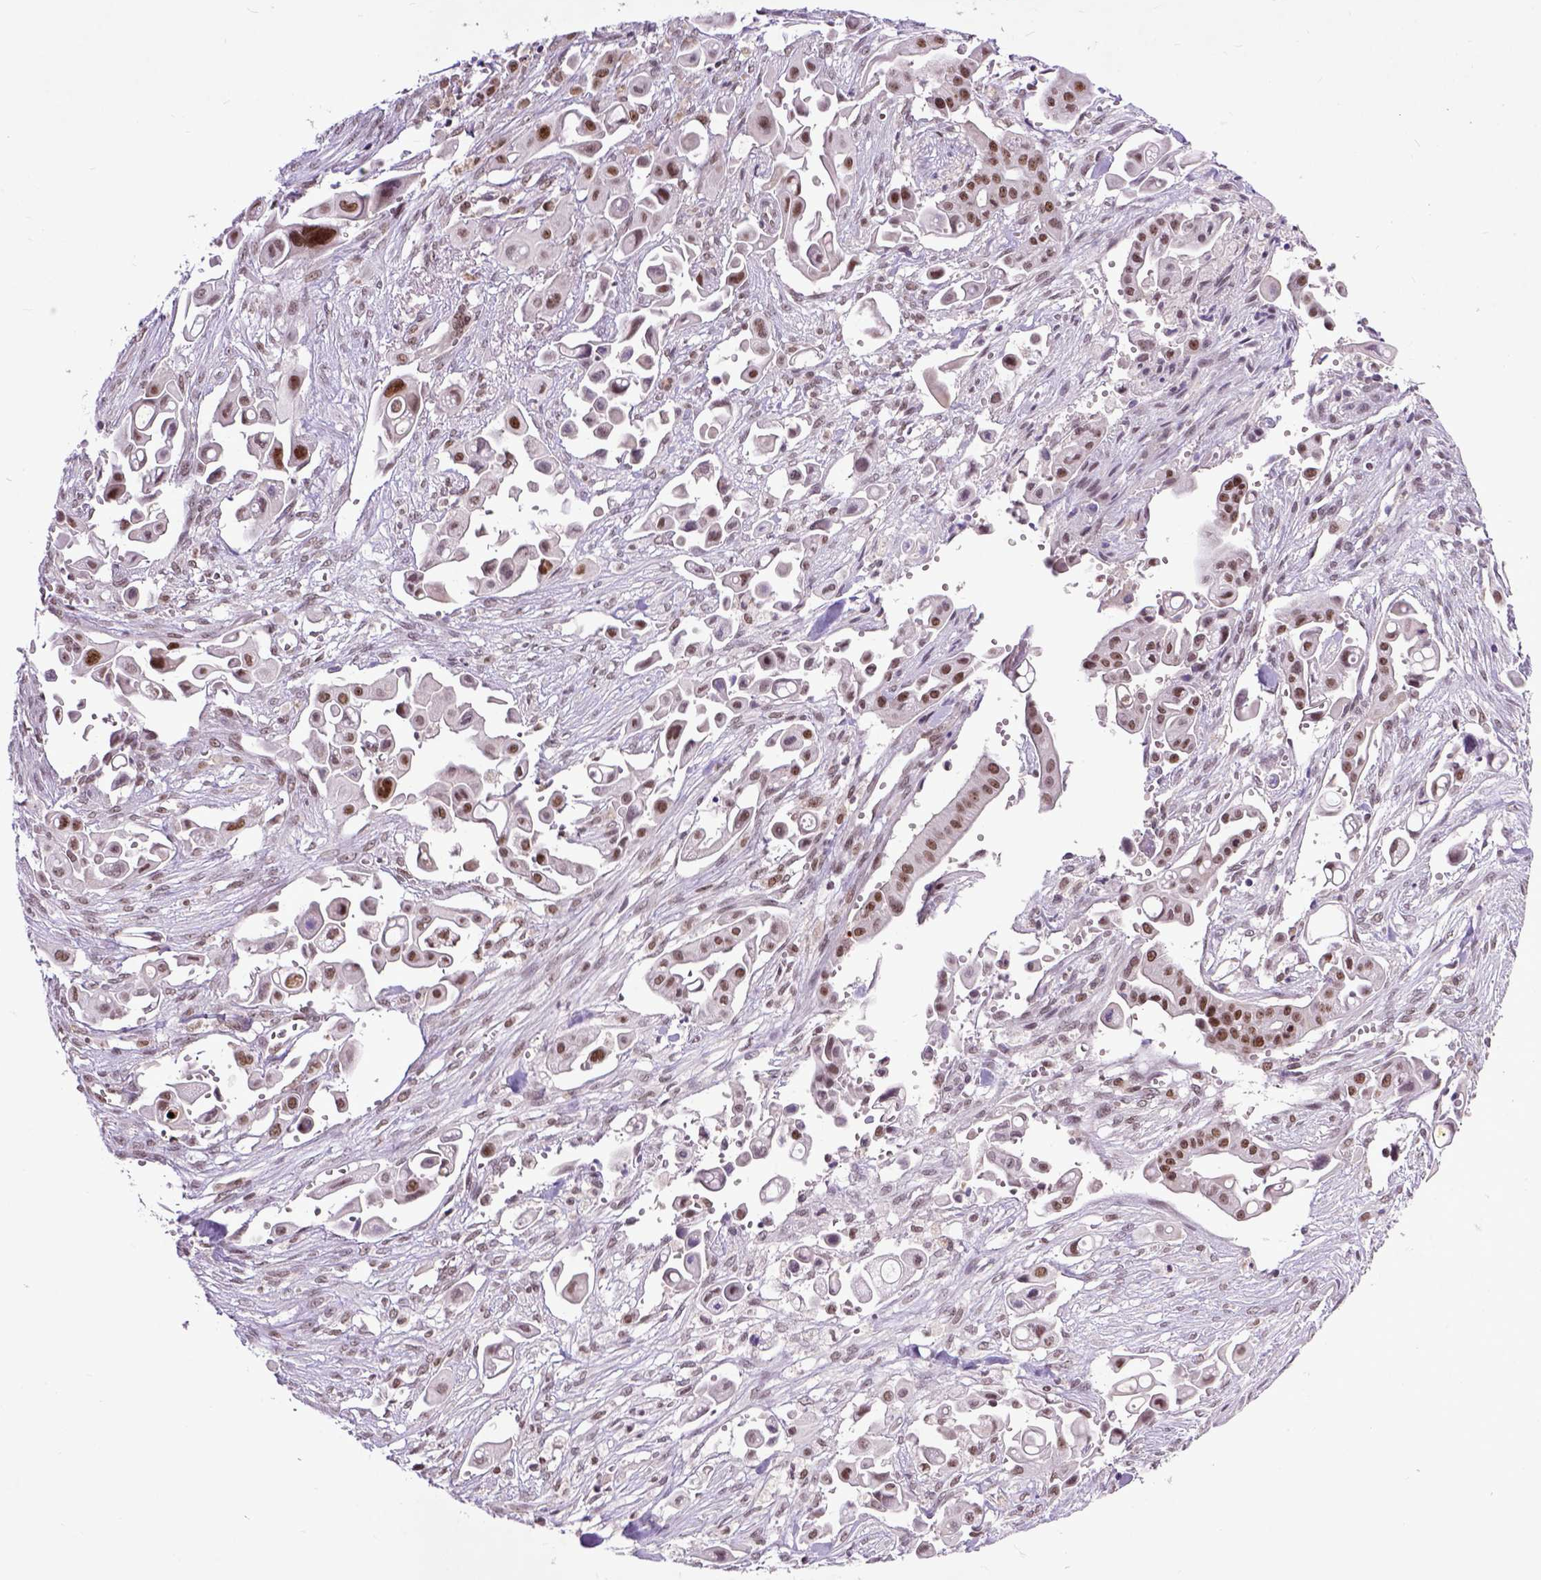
{"staining": {"intensity": "moderate", "quantity": ">75%", "location": "nuclear"}, "tissue": "pancreatic cancer", "cell_type": "Tumor cells", "image_type": "cancer", "snomed": [{"axis": "morphology", "description": "Adenocarcinoma, NOS"}, {"axis": "topography", "description": "Pancreas"}], "caption": "Pancreatic cancer (adenocarcinoma) tissue exhibits moderate nuclear staining in about >75% of tumor cells The protein is stained brown, and the nuclei are stained in blue (DAB IHC with brightfield microscopy, high magnification).", "gene": "RCC2", "patient": {"sex": "male", "age": 50}}